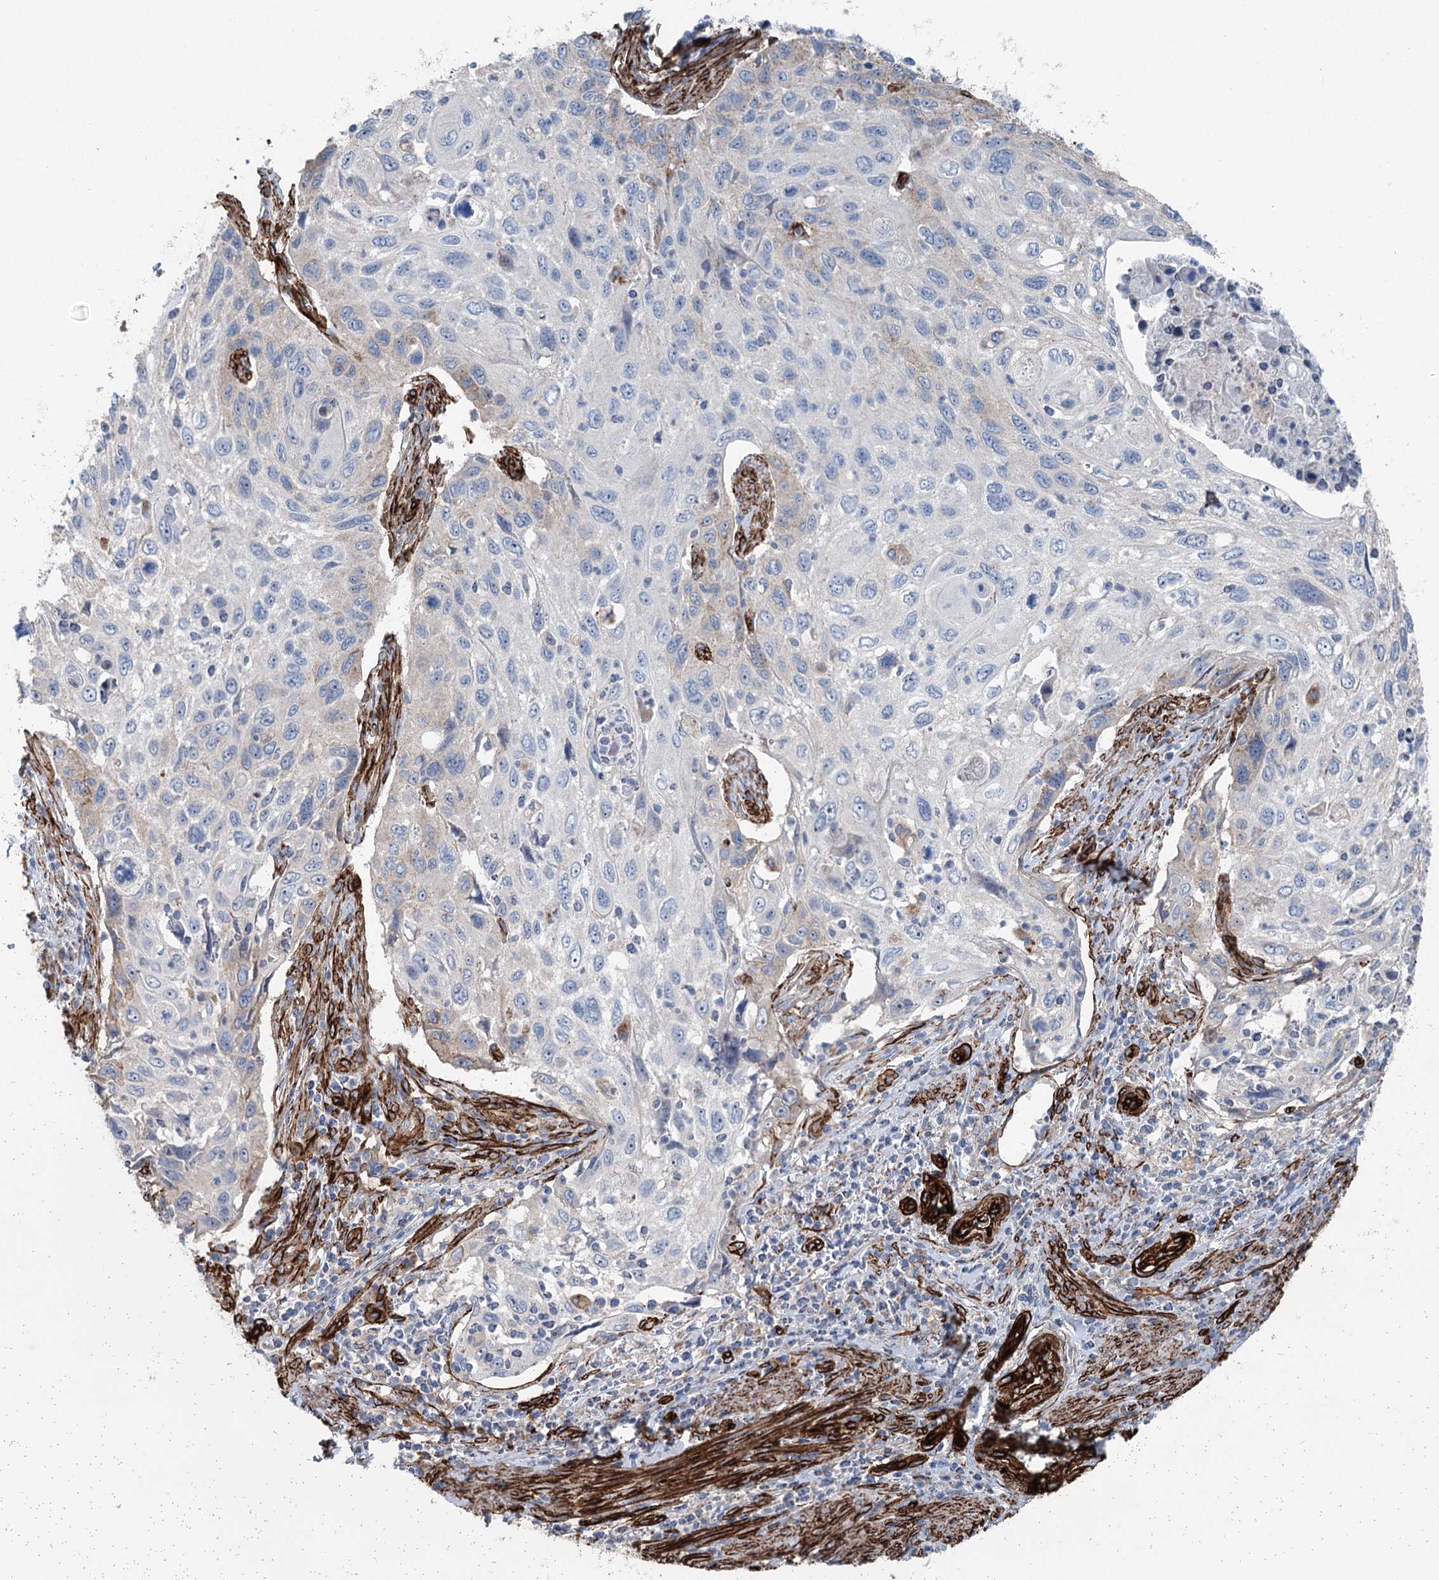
{"staining": {"intensity": "negative", "quantity": "none", "location": "none"}, "tissue": "cervical cancer", "cell_type": "Tumor cells", "image_type": "cancer", "snomed": [{"axis": "morphology", "description": "Squamous cell carcinoma, NOS"}, {"axis": "topography", "description": "Cervix"}], "caption": "The histopathology image reveals no significant expression in tumor cells of cervical cancer.", "gene": "IQSEC1", "patient": {"sex": "female", "age": 70}}